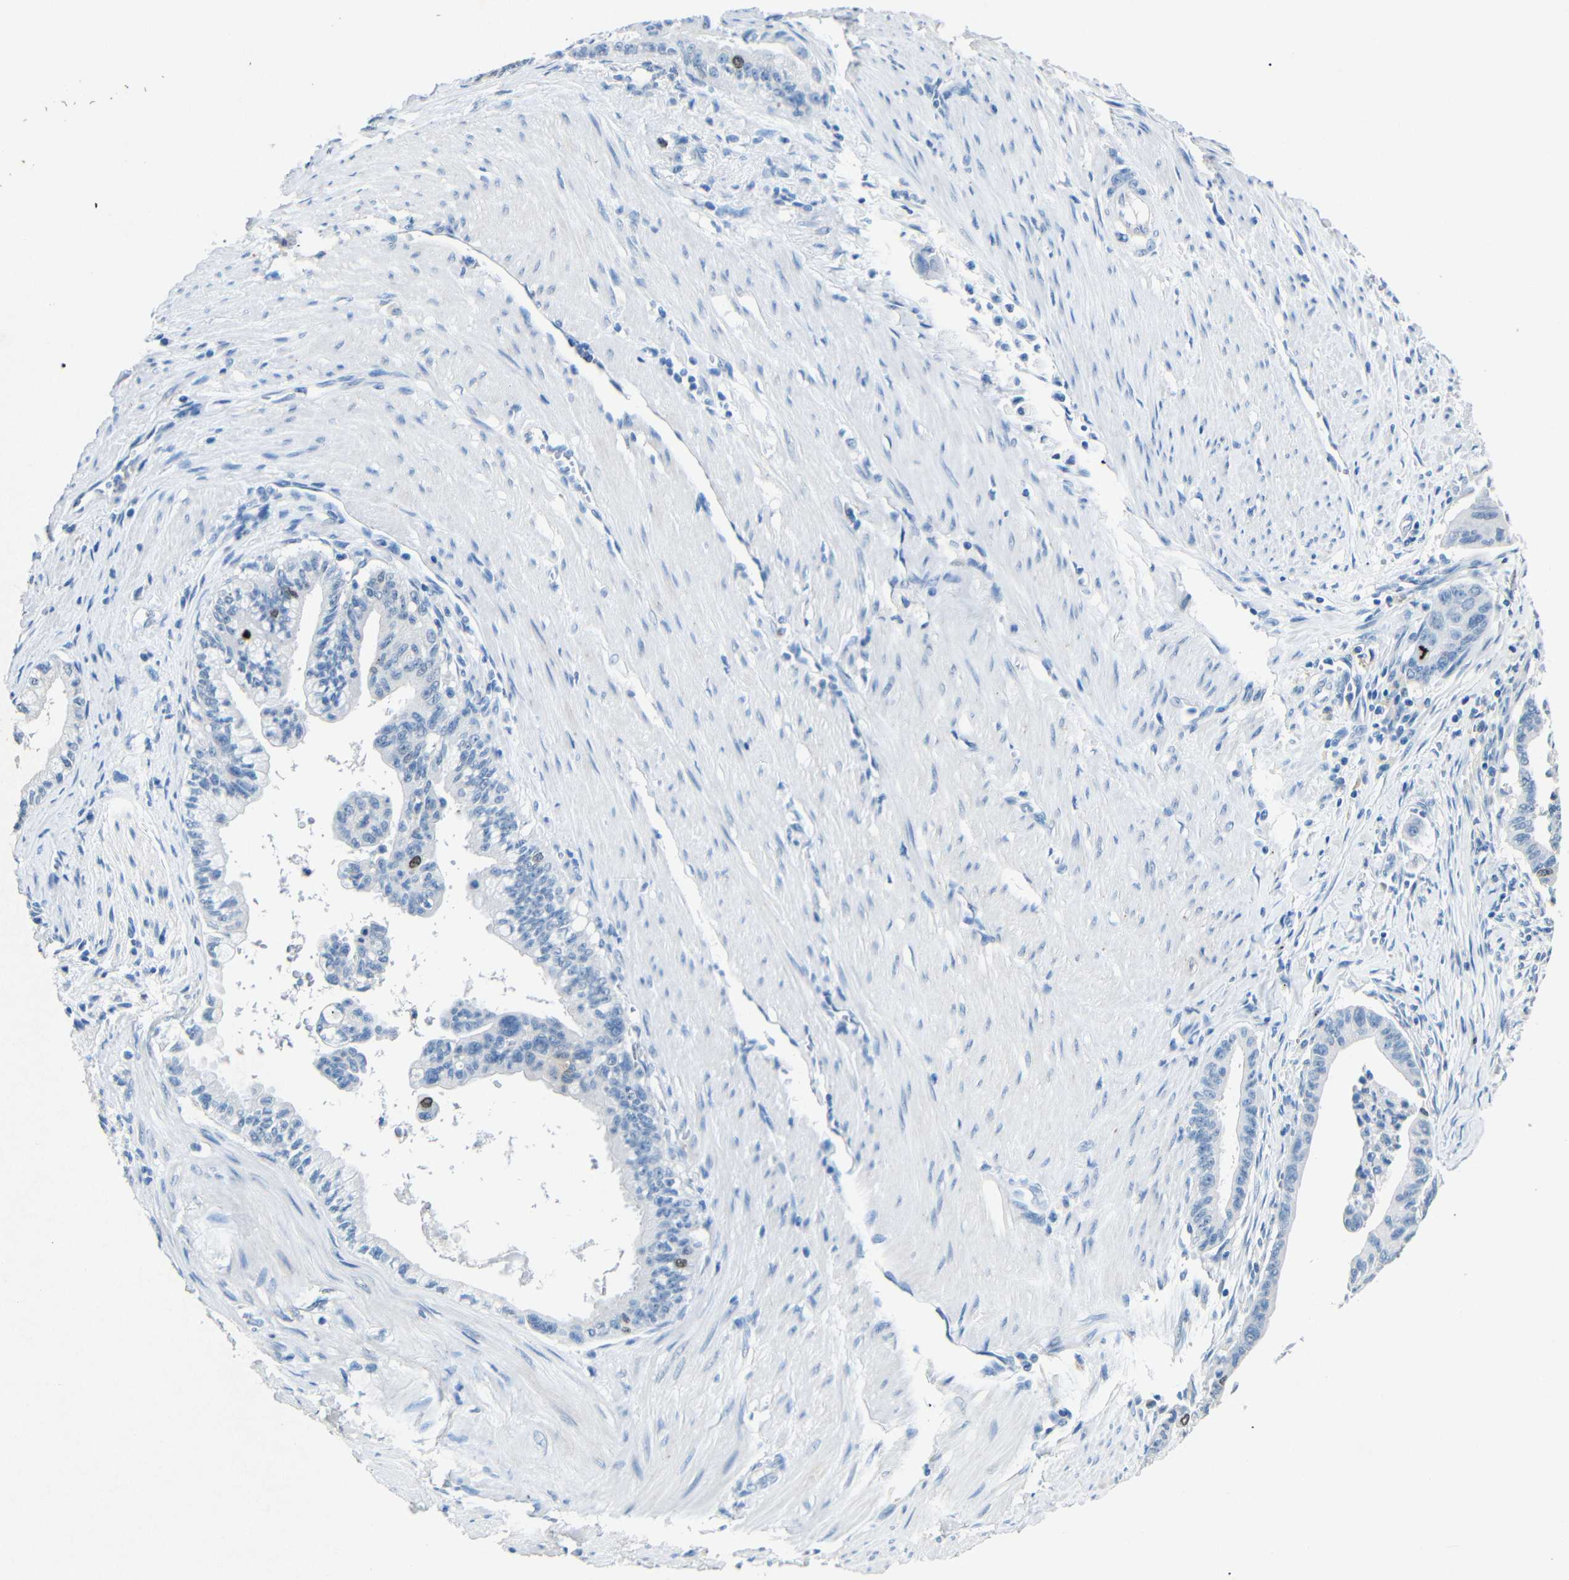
{"staining": {"intensity": "moderate", "quantity": "<25%", "location": "nuclear"}, "tissue": "pancreatic cancer", "cell_type": "Tumor cells", "image_type": "cancer", "snomed": [{"axis": "morphology", "description": "Adenocarcinoma, NOS"}, {"axis": "topography", "description": "Pancreas"}], "caption": "Pancreatic cancer (adenocarcinoma) tissue demonstrates moderate nuclear staining in about <25% of tumor cells, visualized by immunohistochemistry.", "gene": "INCENP", "patient": {"sex": "male", "age": 70}}